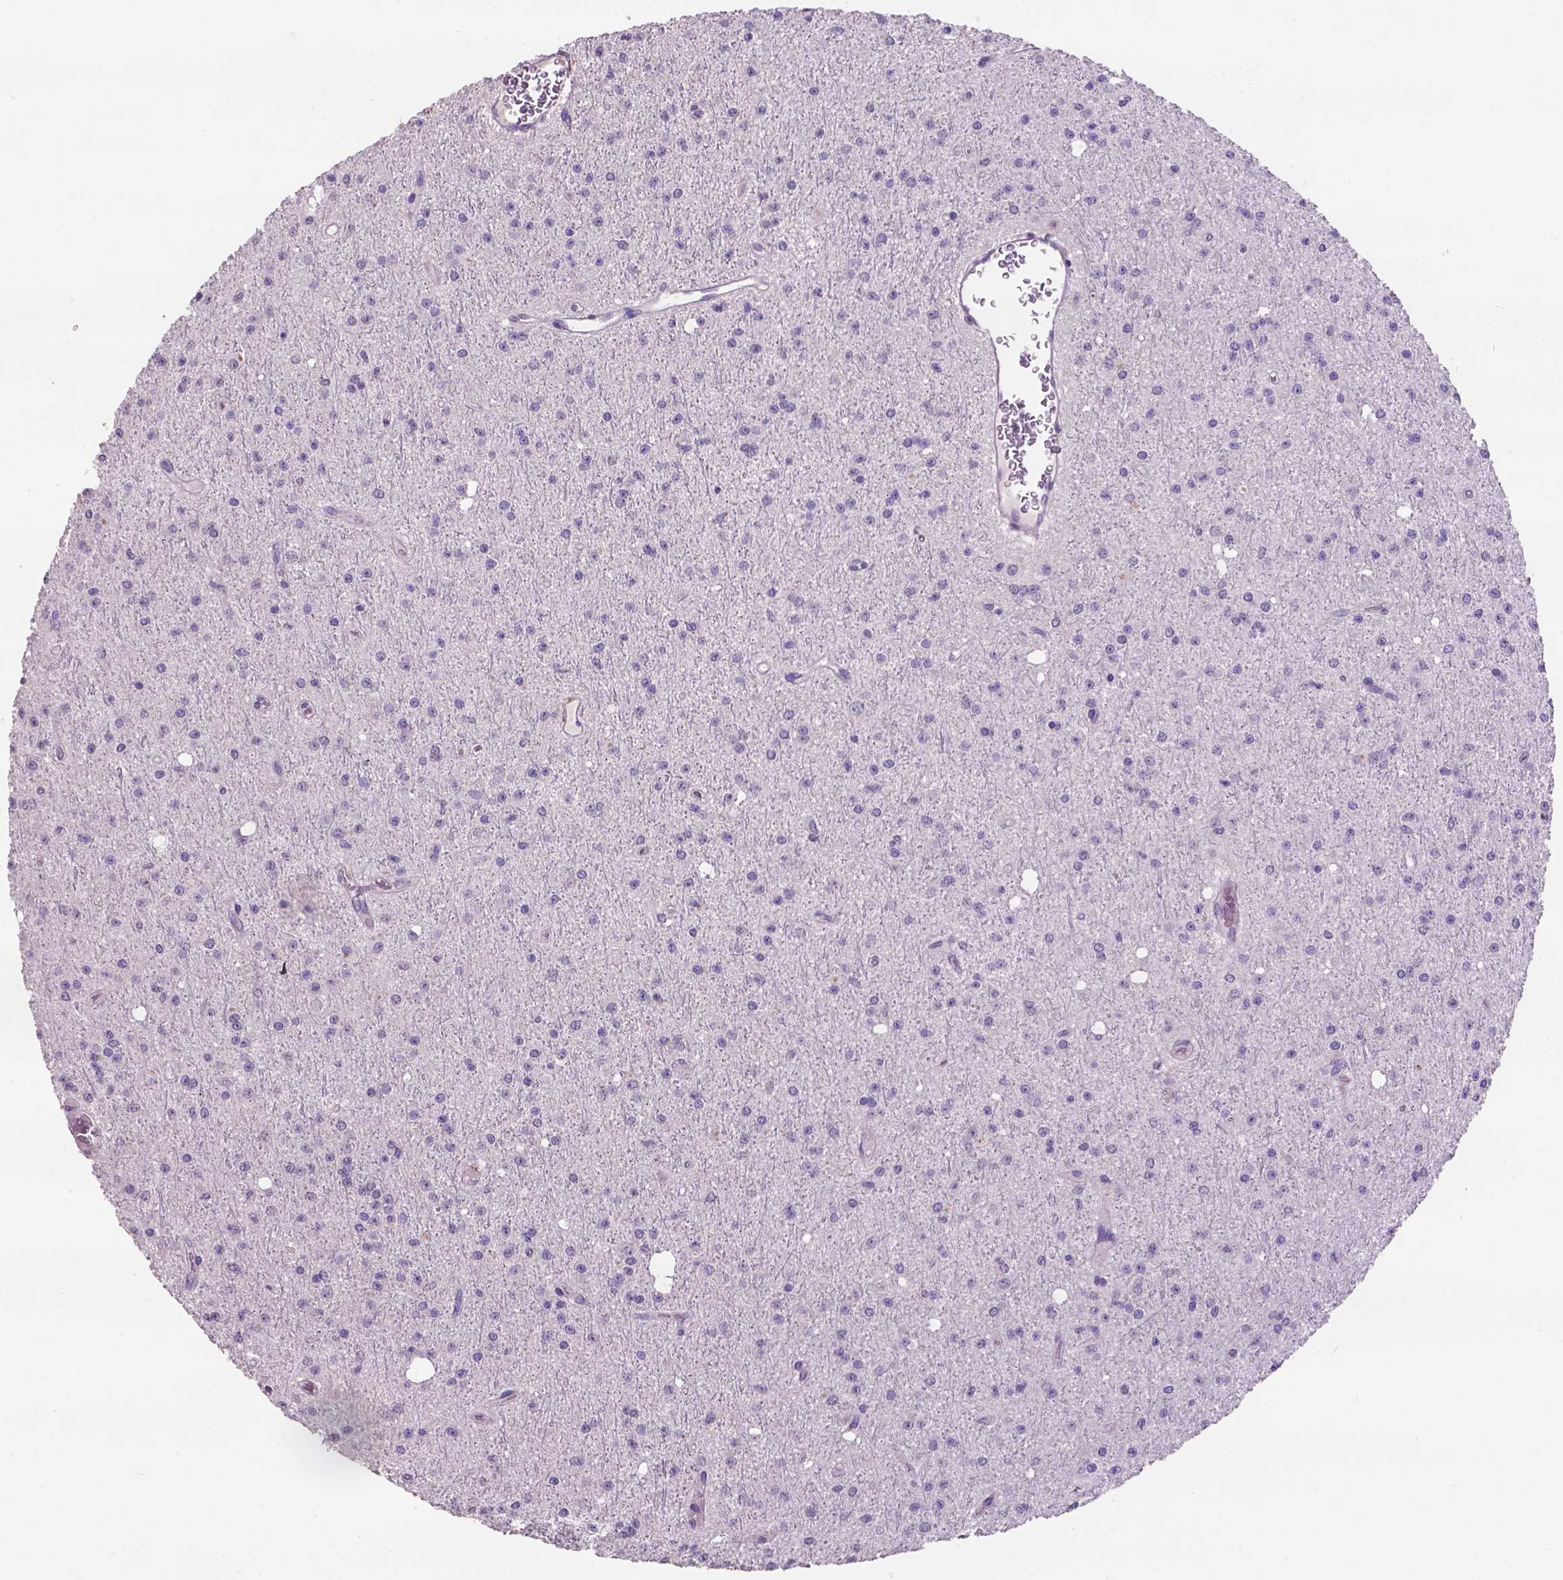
{"staining": {"intensity": "negative", "quantity": "none", "location": "none"}, "tissue": "glioma", "cell_type": "Tumor cells", "image_type": "cancer", "snomed": [{"axis": "morphology", "description": "Glioma, malignant, Low grade"}, {"axis": "topography", "description": "Brain"}], "caption": "This is an immunohistochemistry image of human glioma. There is no staining in tumor cells.", "gene": "PLSCR1", "patient": {"sex": "male", "age": 27}}